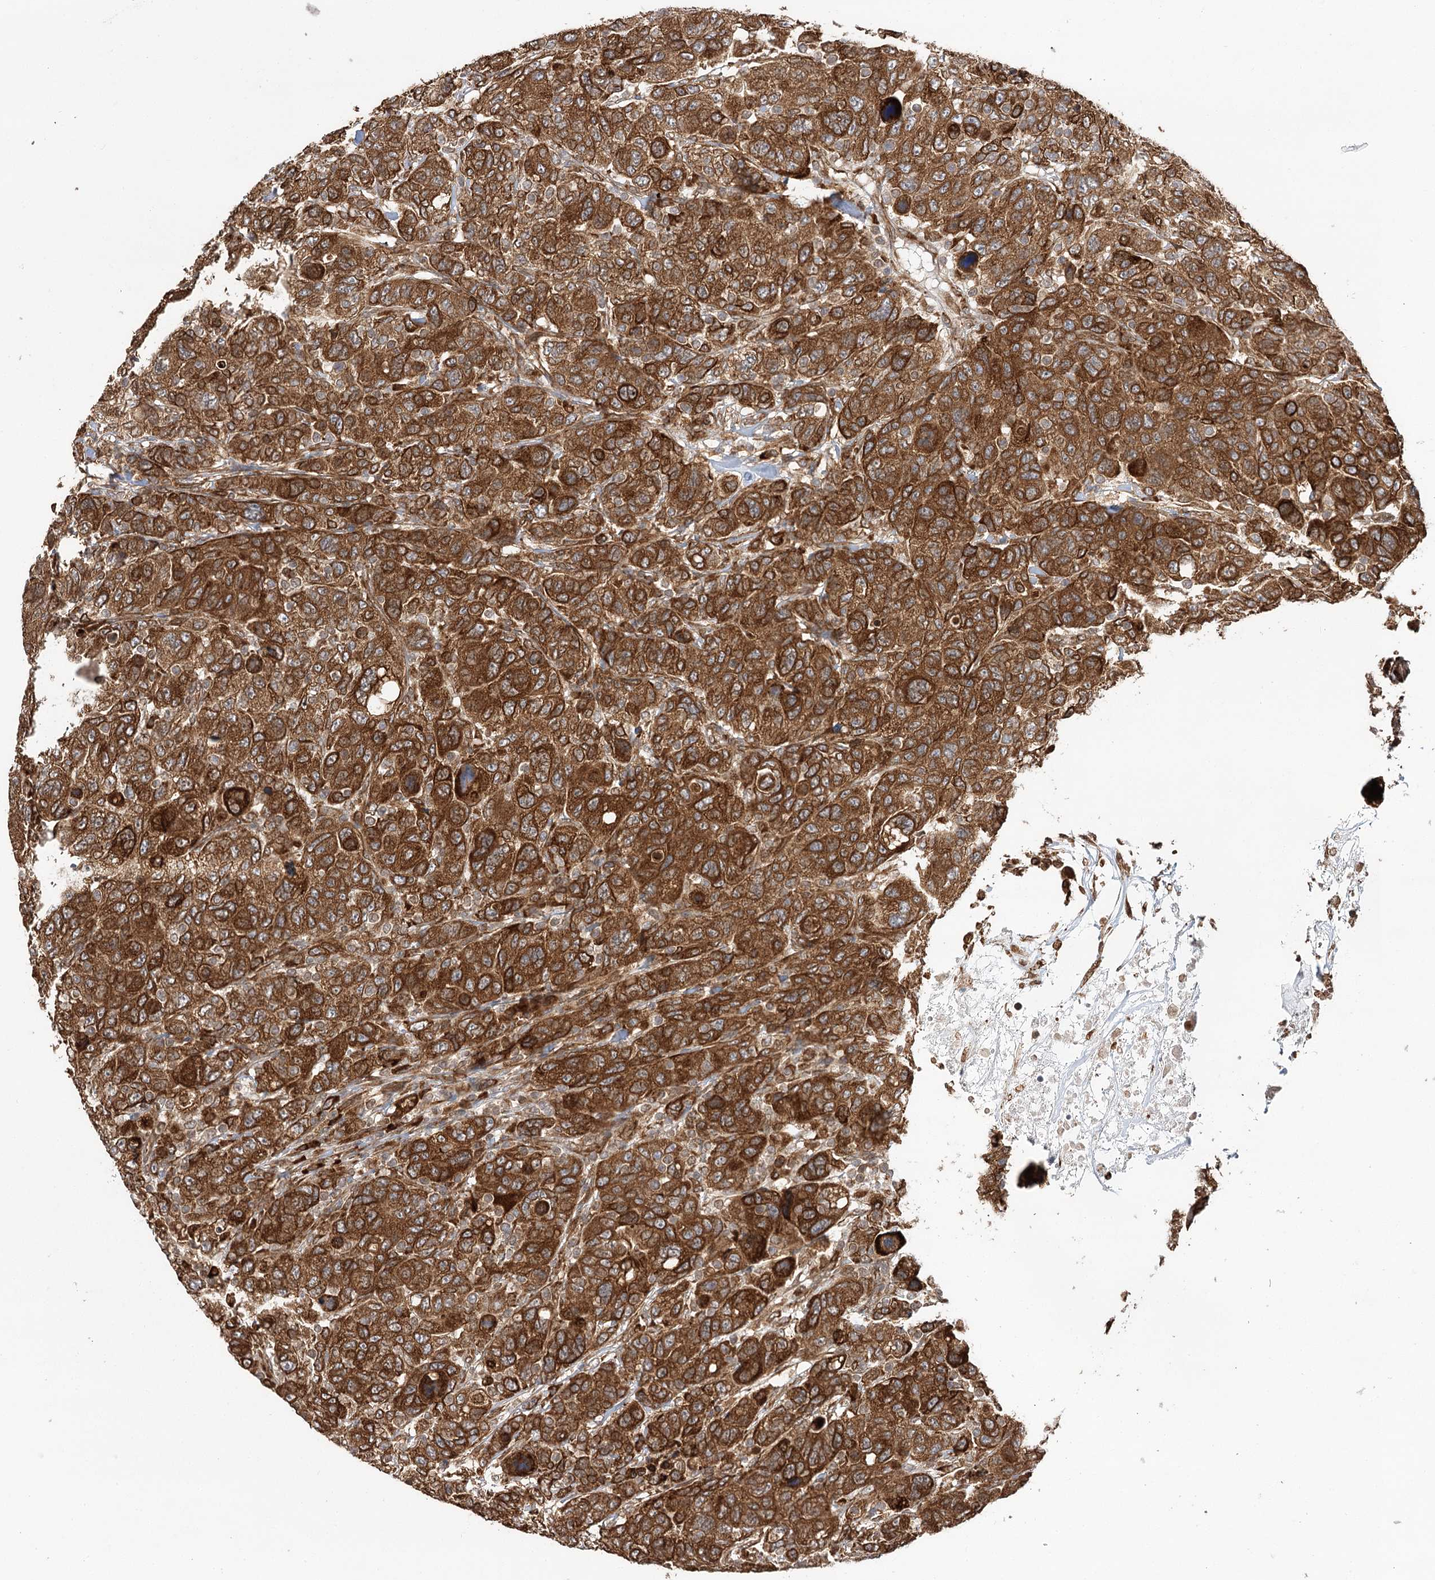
{"staining": {"intensity": "strong", "quantity": ">75%", "location": "cytoplasmic/membranous"}, "tissue": "breast cancer", "cell_type": "Tumor cells", "image_type": "cancer", "snomed": [{"axis": "morphology", "description": "Duct carcinoma"}, {"axis": "topography", "description": "Breast"}], "caption": "A high amount of strong cytoplasmic/membranous staining is appreciated in approximately >75% of tumor cells in breast invasive ductal carcinoma tissue.", "gene": "DNAJB14", "patient": {"sex": "female", "age": 37}}